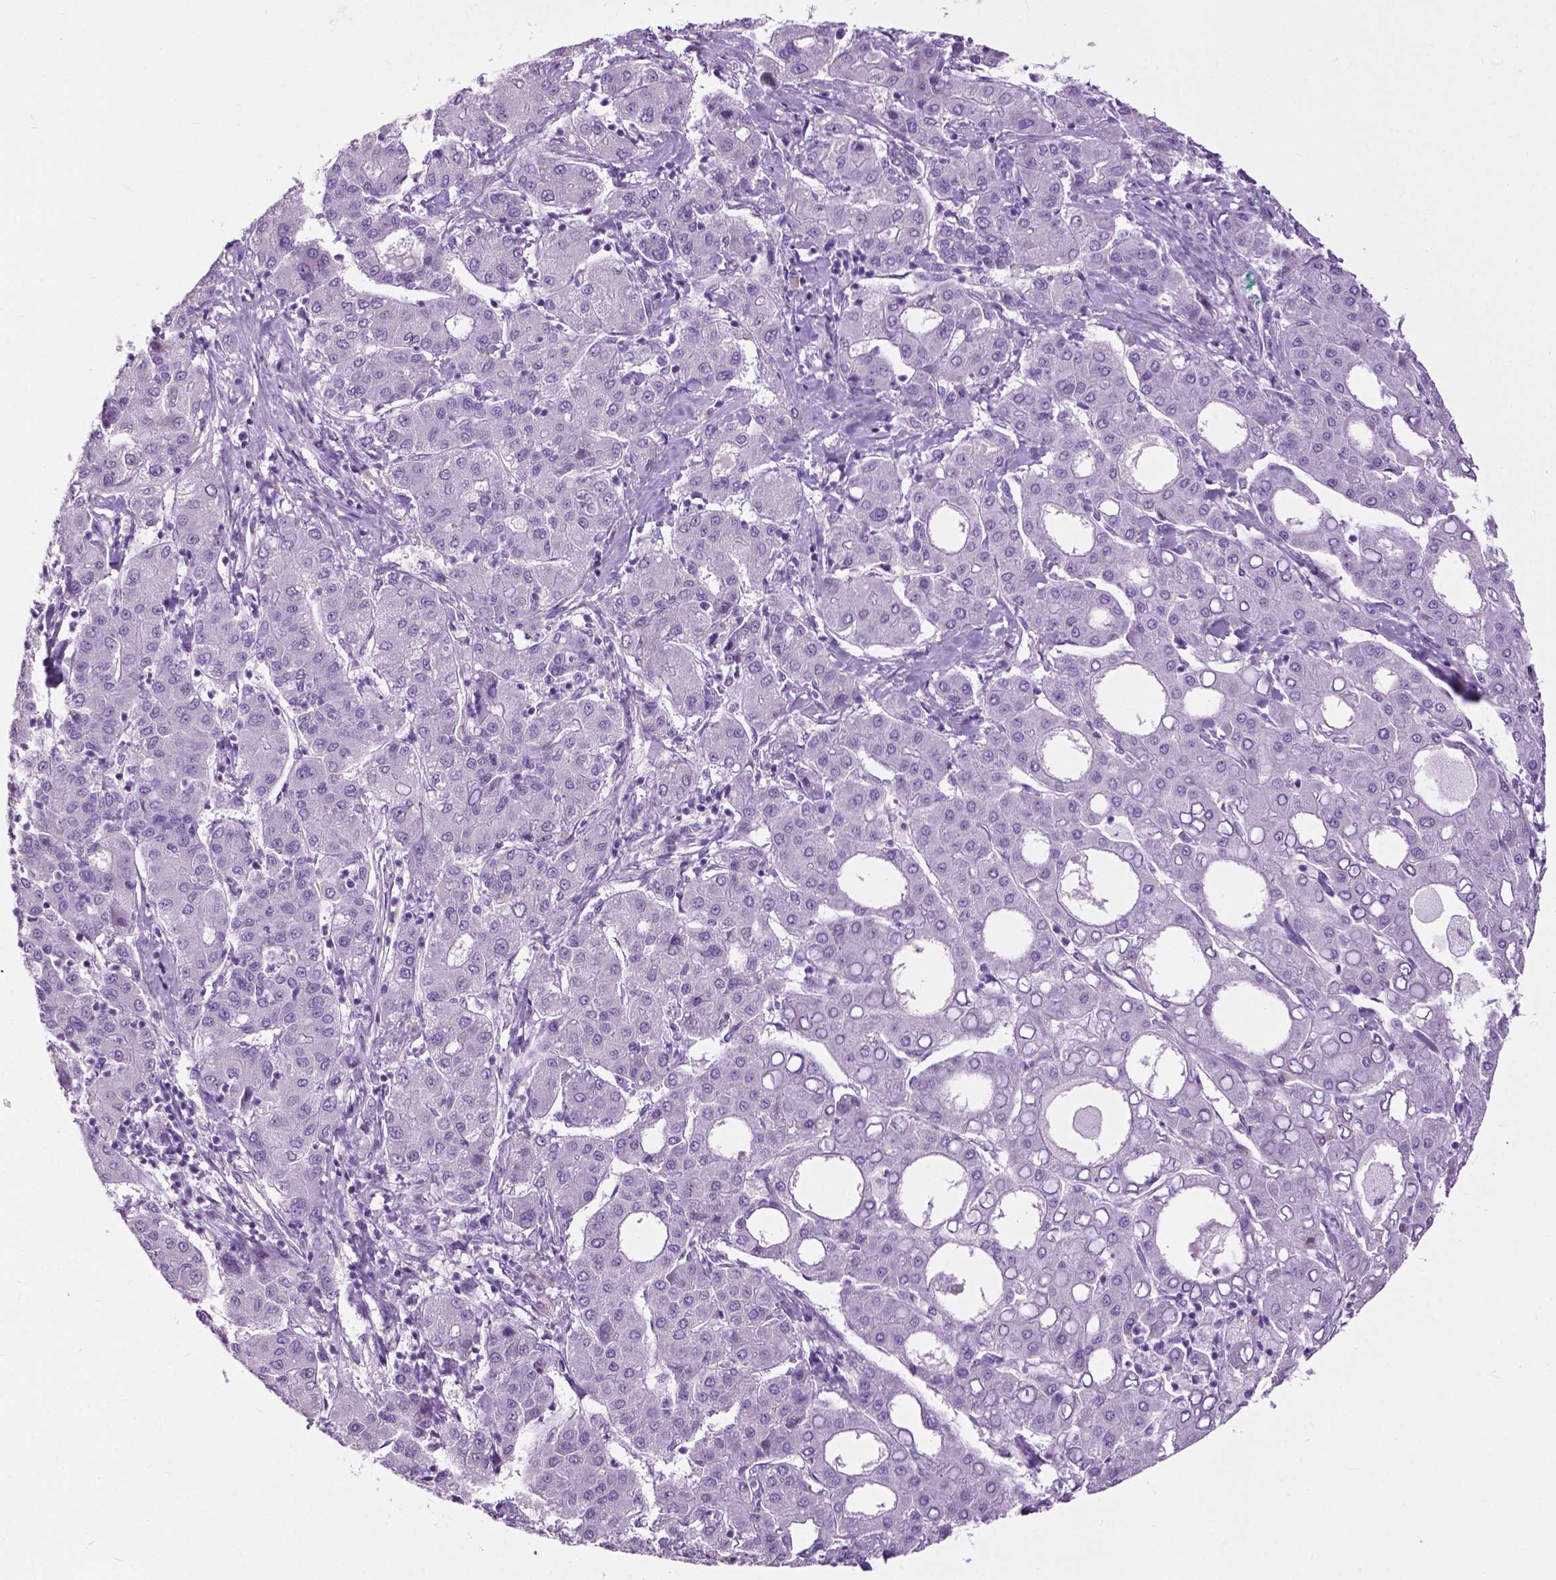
{"staining": {"intensity": "negative", "quantity": "none", "location": "none"}, "tissue": "liver cancer", "cell_type": "Tumor cells", "image_type": "cancer", "snomed": [{"axis": "morphology", "description": "Carcinoma, Hepatocellular, NOS"}, {"axis": "topography", "description": "Liver"}], "caption": "A micrograph of human liver cancer (hepatocellular carcinoma) is negative for staining in tumor cells.", "gene": "GPR37L1", "patient": {"sex": "male", "age": 65}}